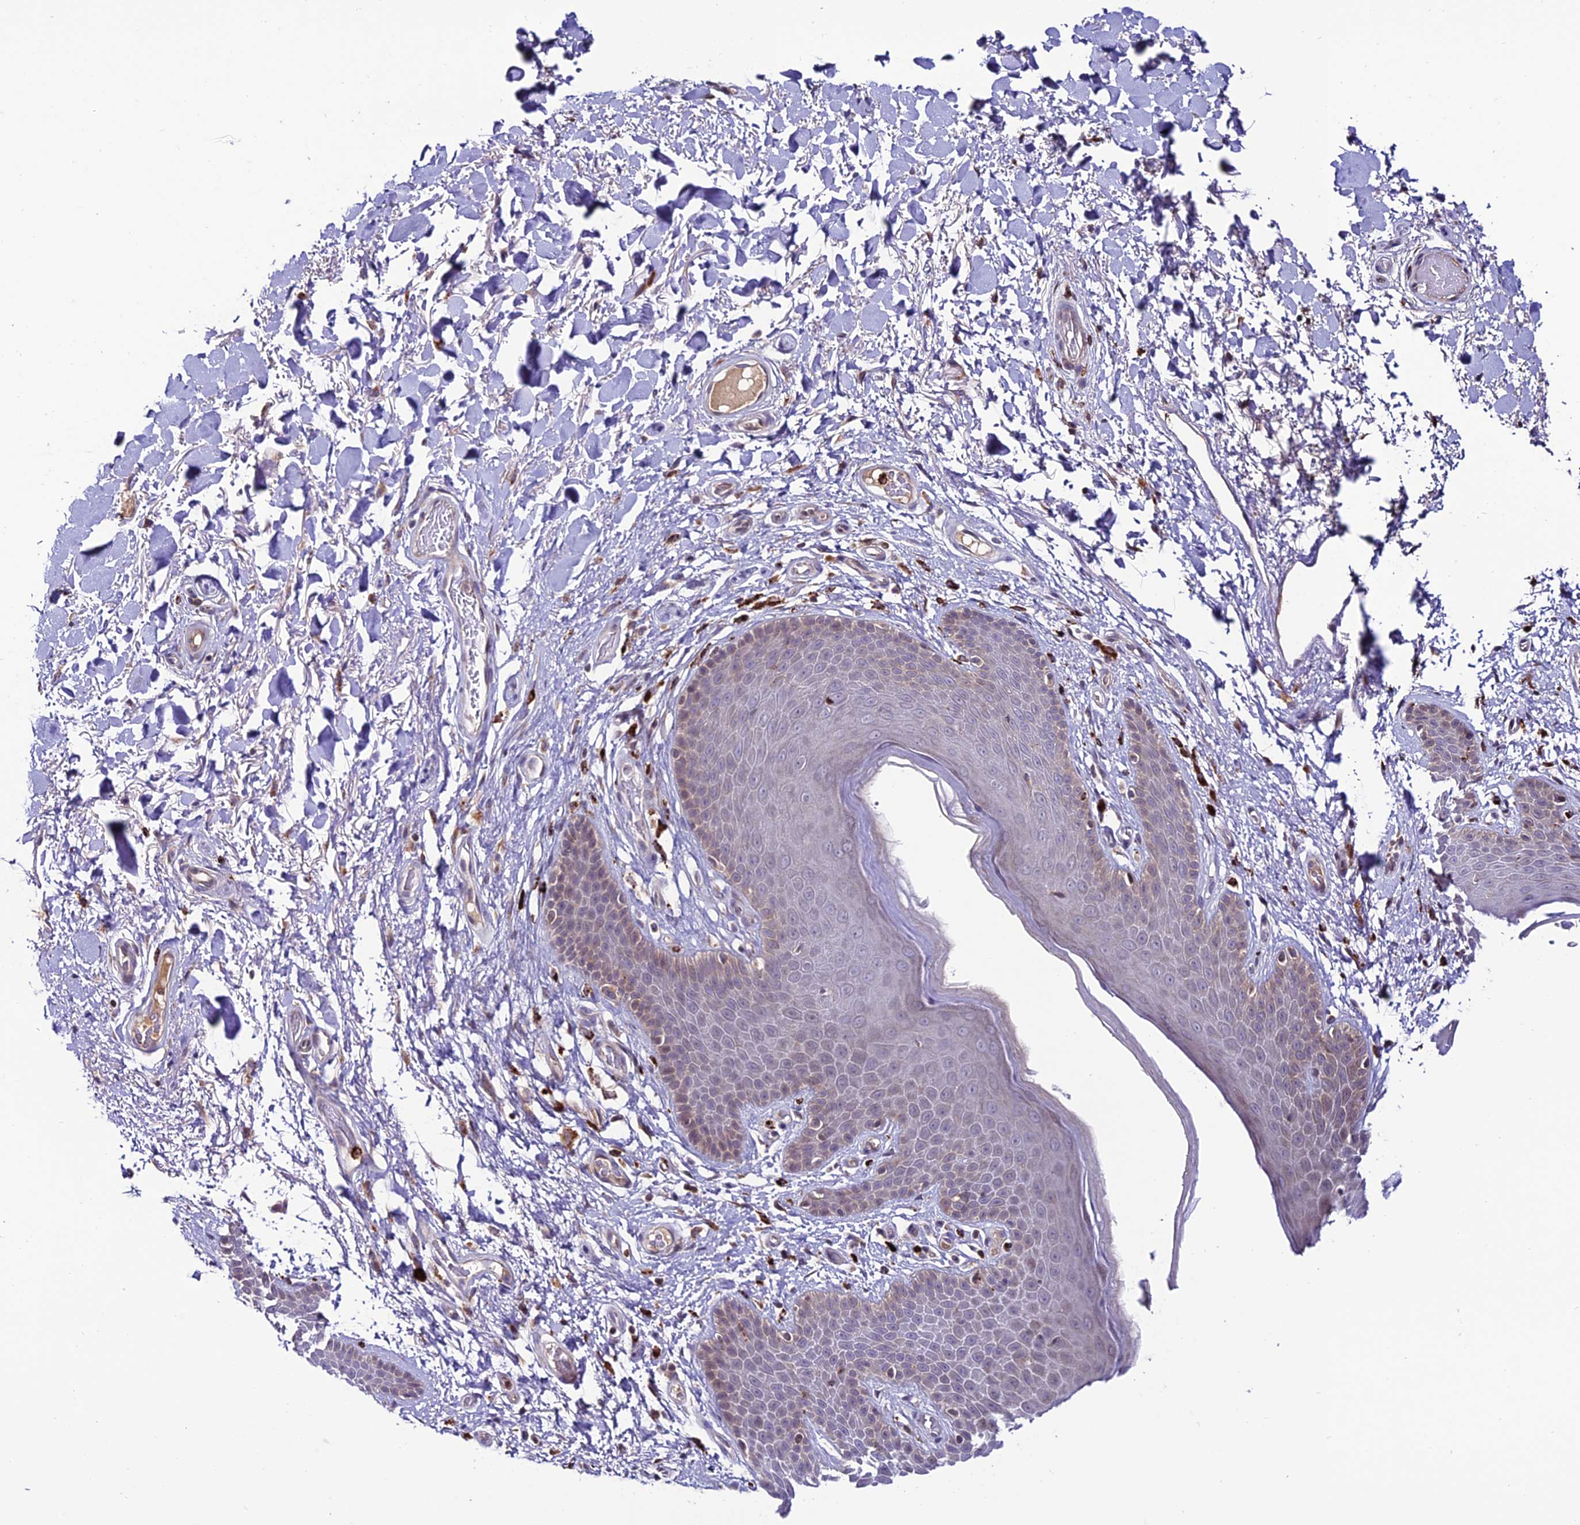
{"staining": {"intensity": "weak", "quantity": "<25%", "location": "cytoplasmic/membranous"}, "tissue": "skin", "cell_type": "Epidermal cells", "image_type": "normal", "snomed": [{"axis": "morphology", "description": "Normal tissue, NOS"}, {"axis": "topography", "description": "Anal"}], "caption": "Immunohistochemical staining of normal human skin demonstrates no significant staining in epidermal cells.", "gene": "ARHGEF18", "patient": {"sex": "male", "age": 74}}